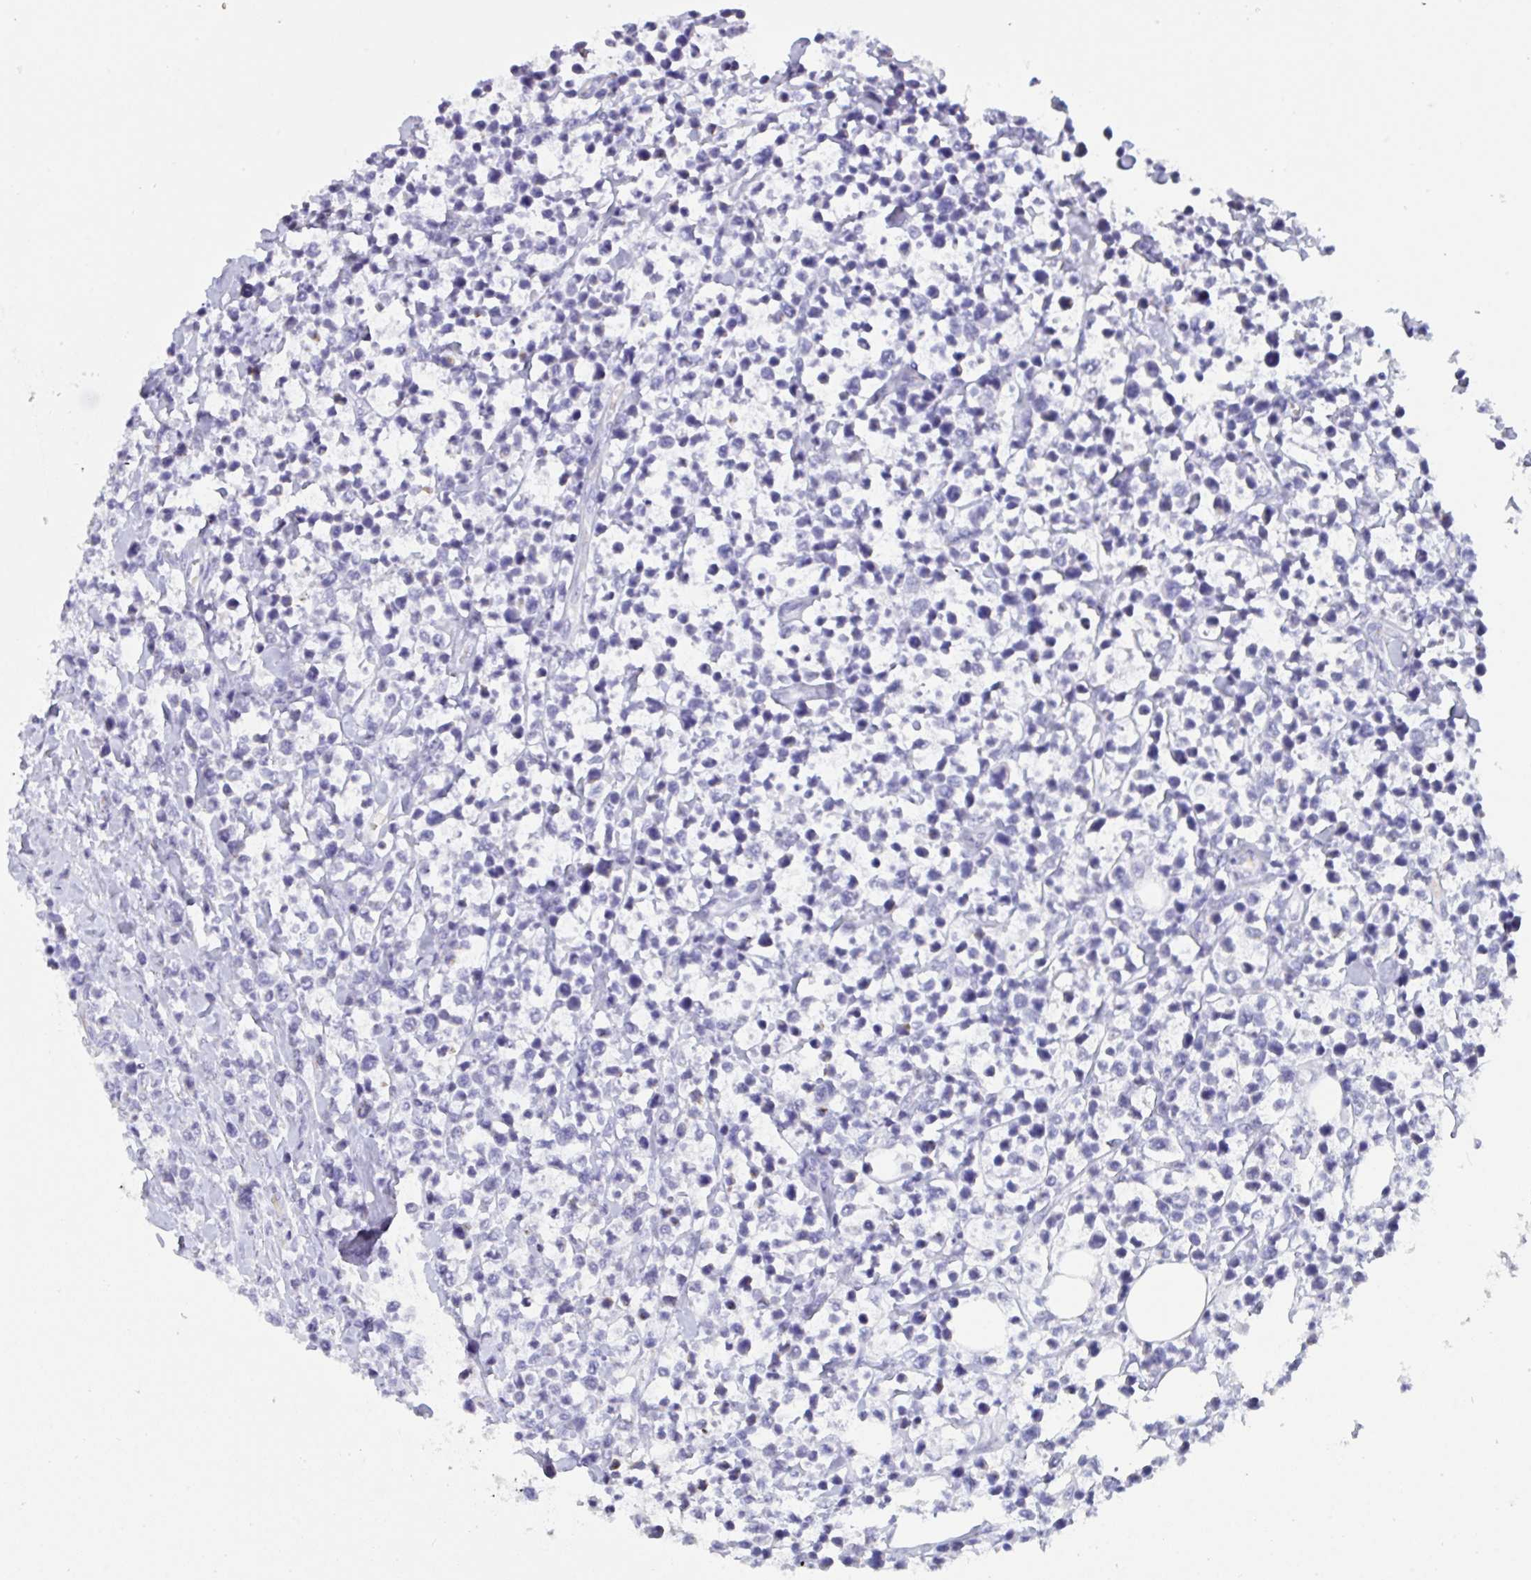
{"staining": {"intensity": "negative", "quantity": "none", "location": "none"}, "tissue": "lymphoma", "cell_type": "Tumor cells", "image_type": "cancer", "snomed": [{"axis": "morphology", "description": "Malignant lymphoma, non-Hodgkin's type, High grade"}, {"axis": "topography", "description": "Soft tissue"}], "caption": "Immunohistochemical staining of human lymphoma shows no significant staining in tumor cells.", "gene": "SLC2A1", "patient": {"sex": "female", "age": 56}}